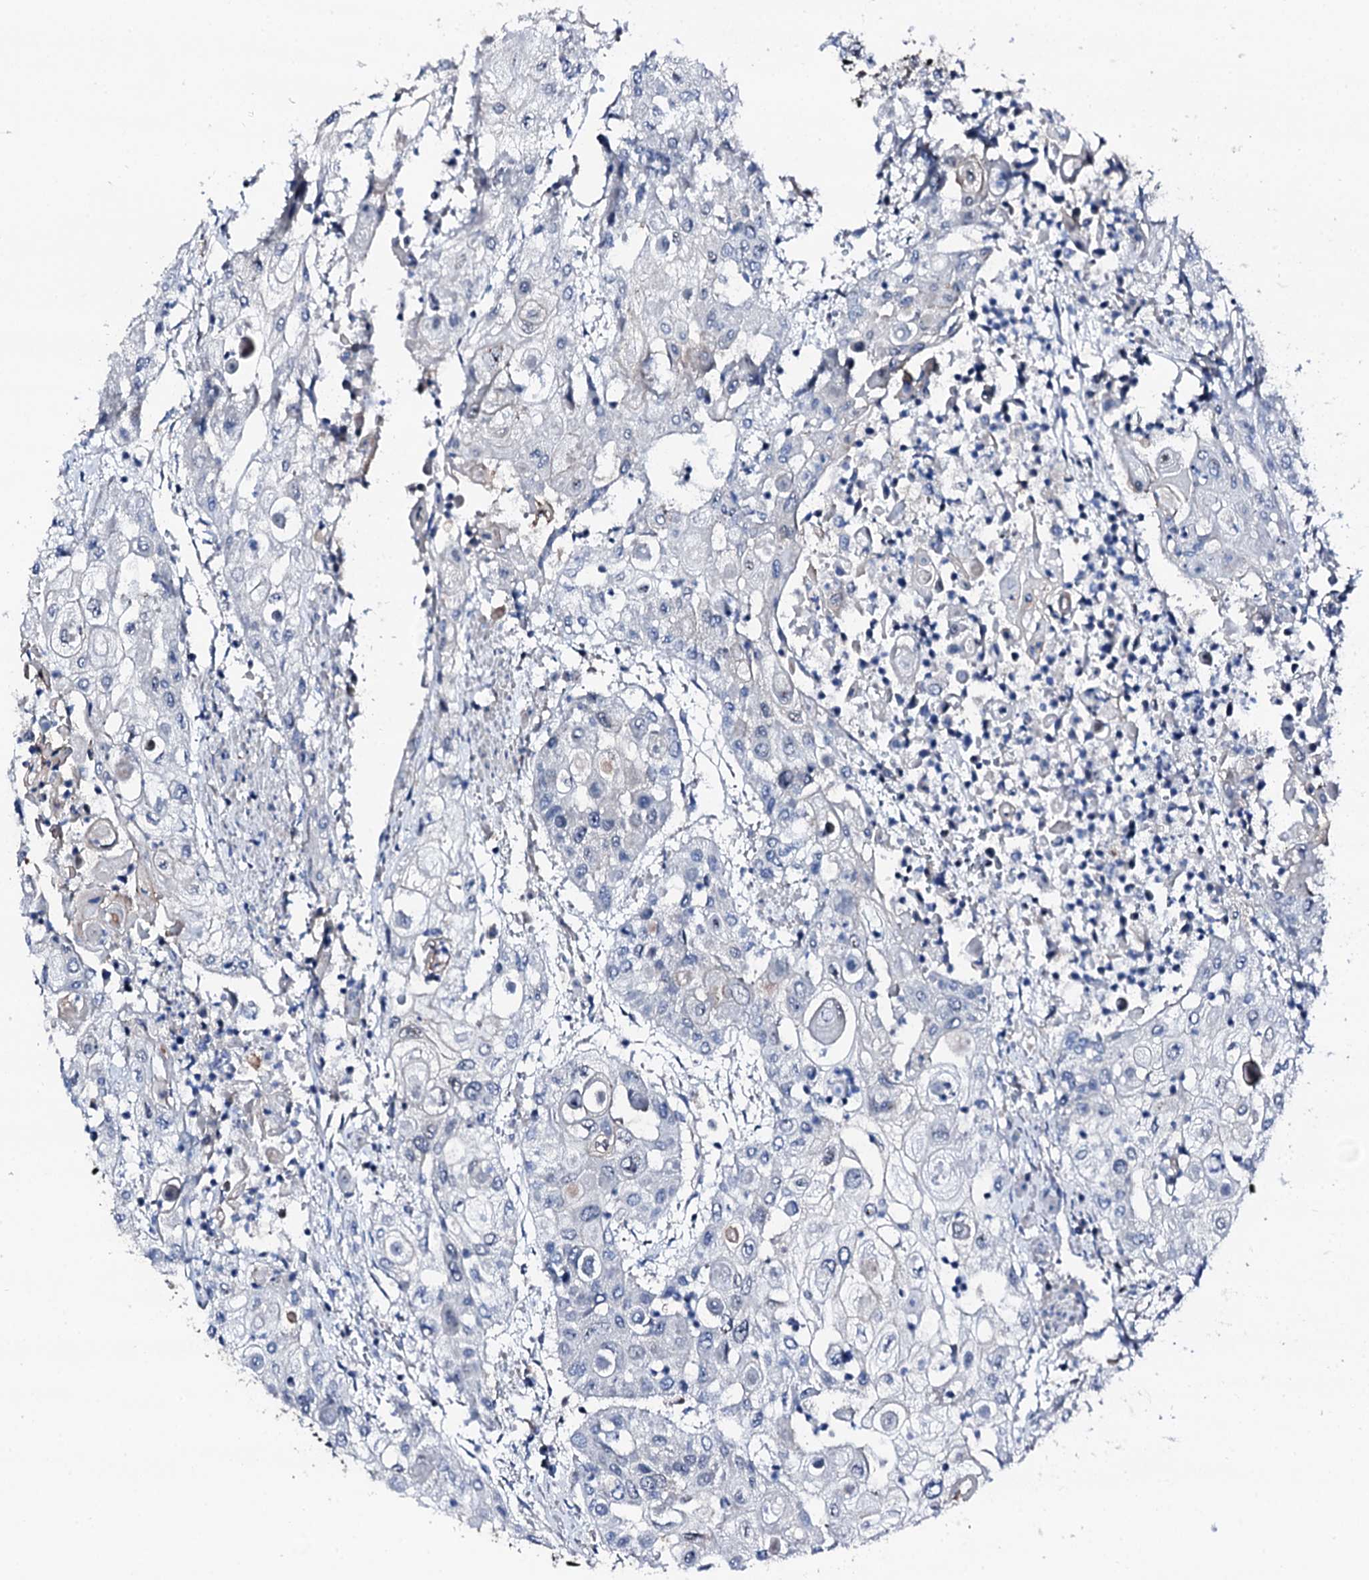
{"staining": {"intensity": "negative", "quantity": "none", "location": "none"}, "tissue": "urothelial cancer", "cell_type": "Tumor cells", "image_type": "cancer", "snomed": [{"axis": "morphology", "description": "Urothelial carcinoma, High grade"}, {"axis": "topography", "description": "Urinary bladder"}], "caption": "Tumor cells show no significant staining in urothelial cancer.", "gene": "TRAFD1", "patient": {"sex": "female", "age": 79}}